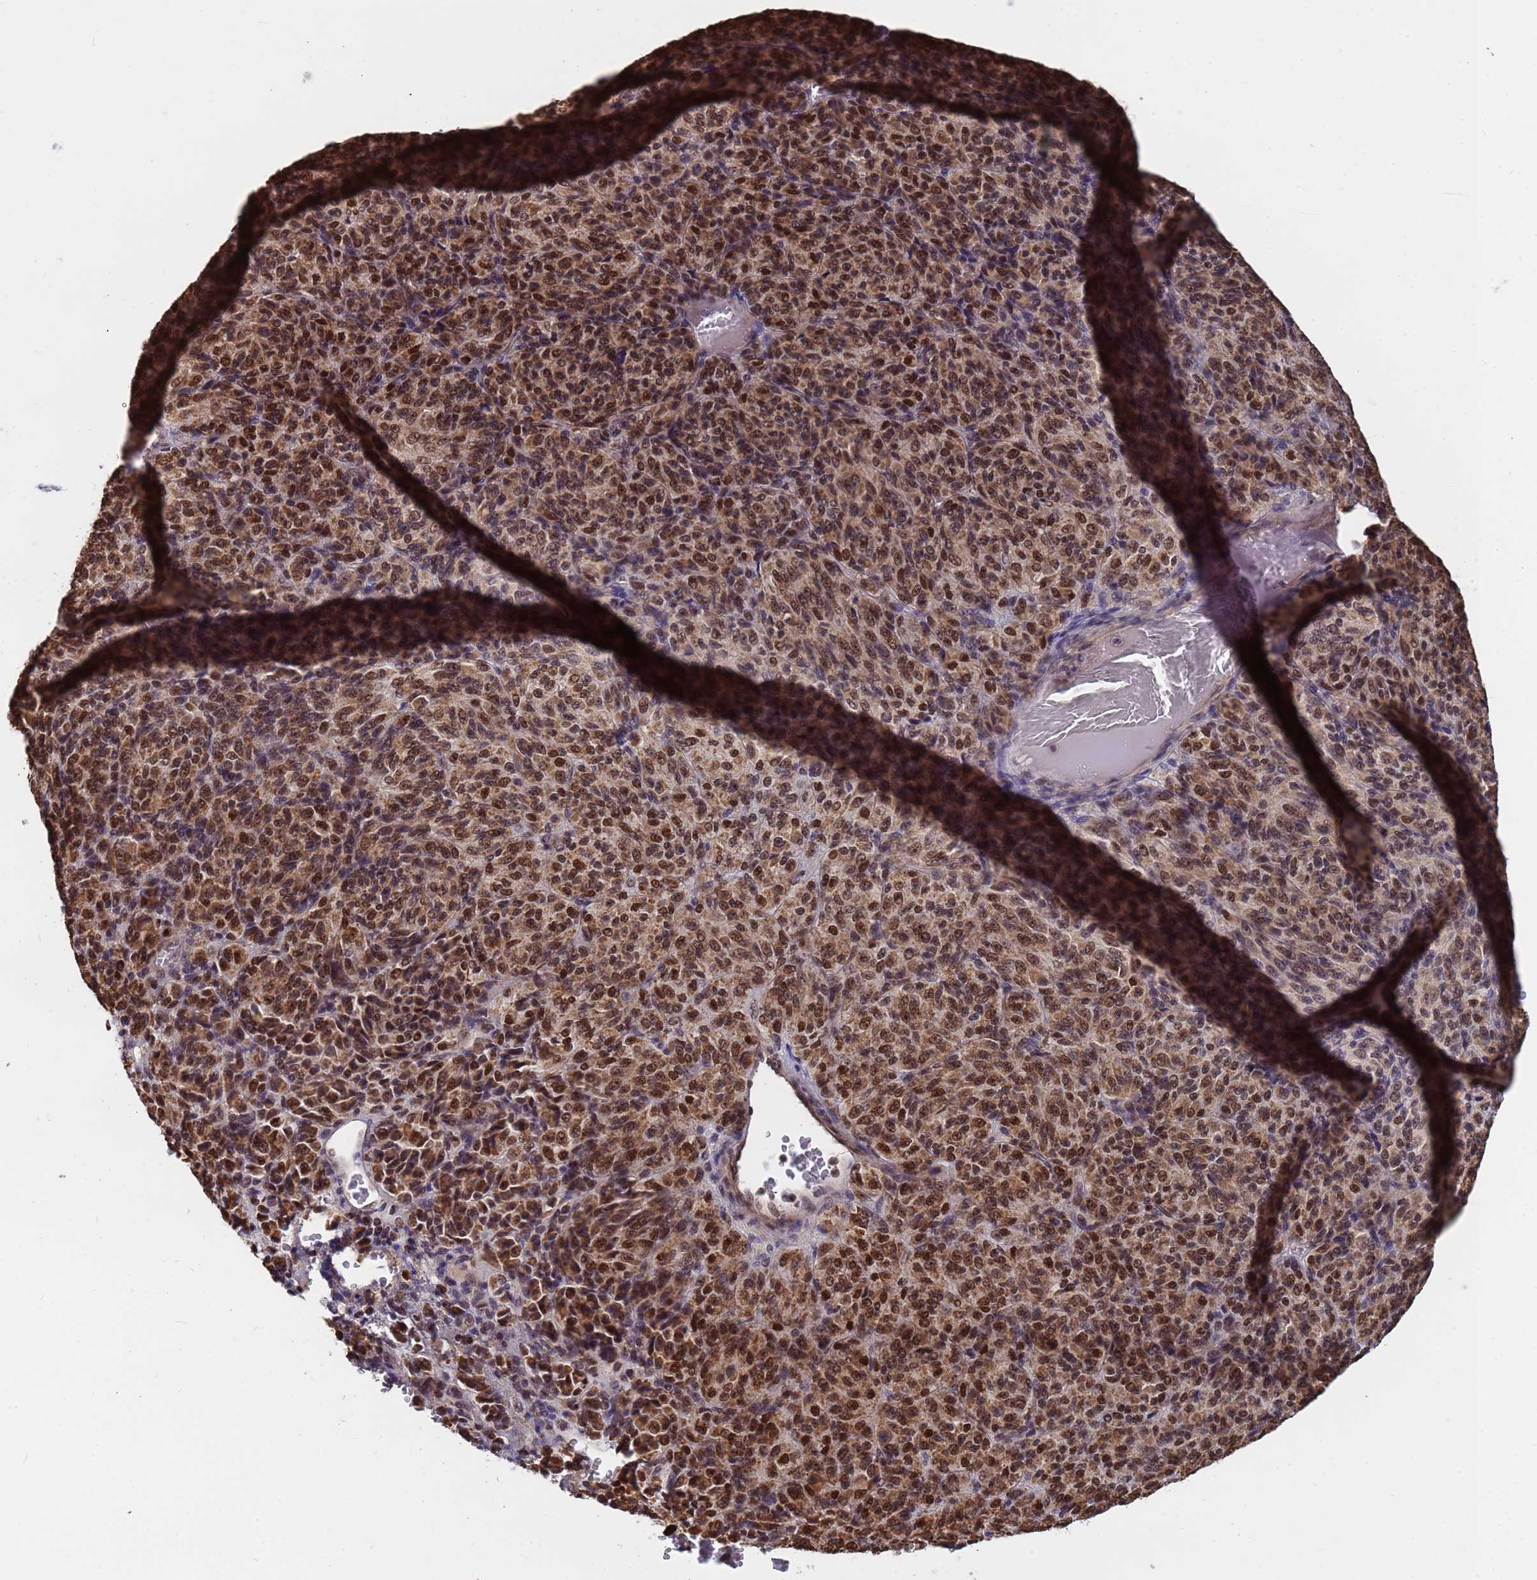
{"staining": {"intensity": "moderate", "quantity": ">75%", "location": "nuclear"}, "tissue": "melanoma", "cell_type": "Tumor cells", "image_type": "cancer", "snomed": [{"axis": "morphology", "description": "Malignant melanoma, Metastatic site"}, {"axis": "topography", "description": "Brain"}], "caption": "IHC histopathology image of neoplastic tissue: melanoma stained using IHC exhibits medium levels of moderate protein expression localized specifically in the nuclear of tumor cells, appearing as a nuclear brown color.", "gene": "DENND2B", "patient": {"sex": "female", "age": 56}}